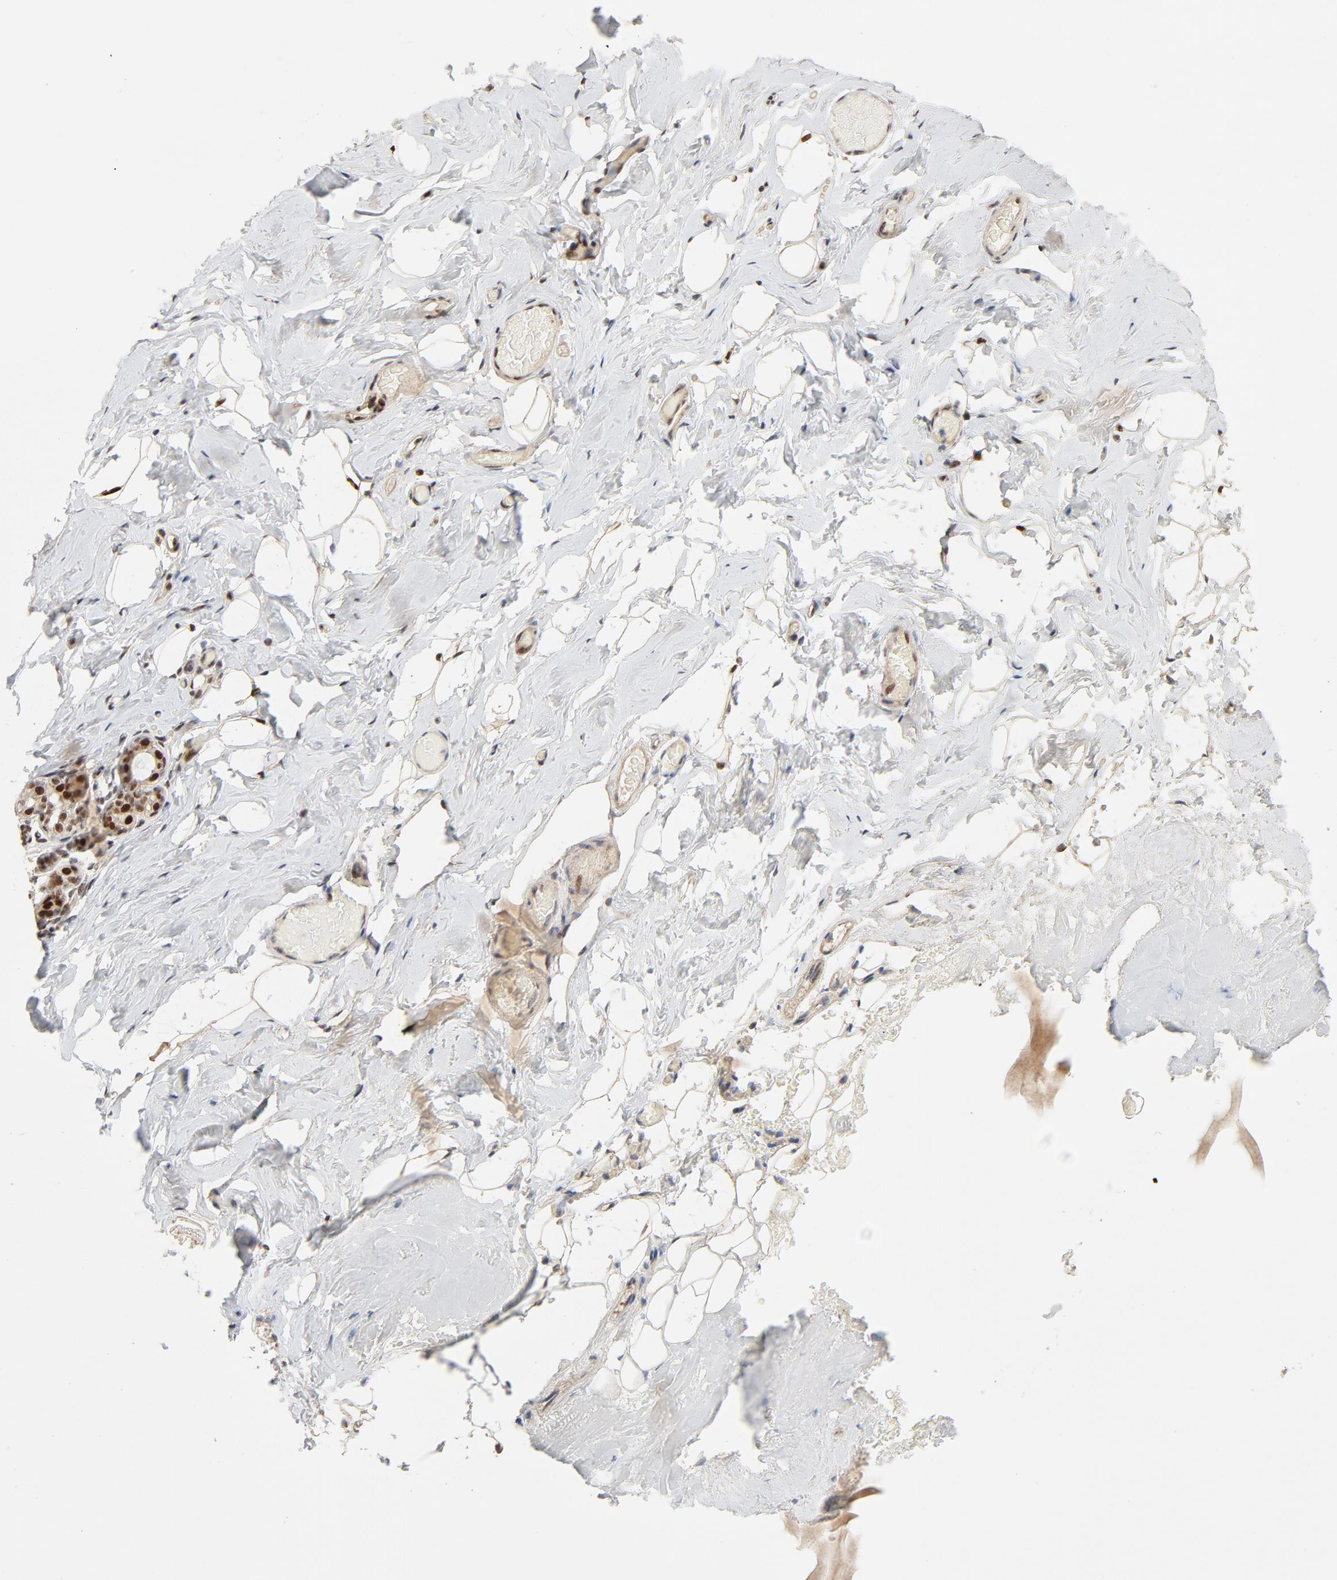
{"staining": {"intensity": "strong", "quantity": ">75%", "location": "nuclear"}, "tissue": "breast", "cell_type": "Adipocytes", "image_type": "normal", "snomed": [{"axis": "morphology", "description": "Normal tissue, NOS"}, {"axis": "topography", "description": "Breast"}, {"axis": "topography", "description": "Soft tissue"}], "caption": "Brown immunohistochemical staining in benign breast demonstrates strong nuclear staining in approximately >75% of adipocytes.", "gene": "GTF2I", "patient": {"sex": "female", "age": 75}}